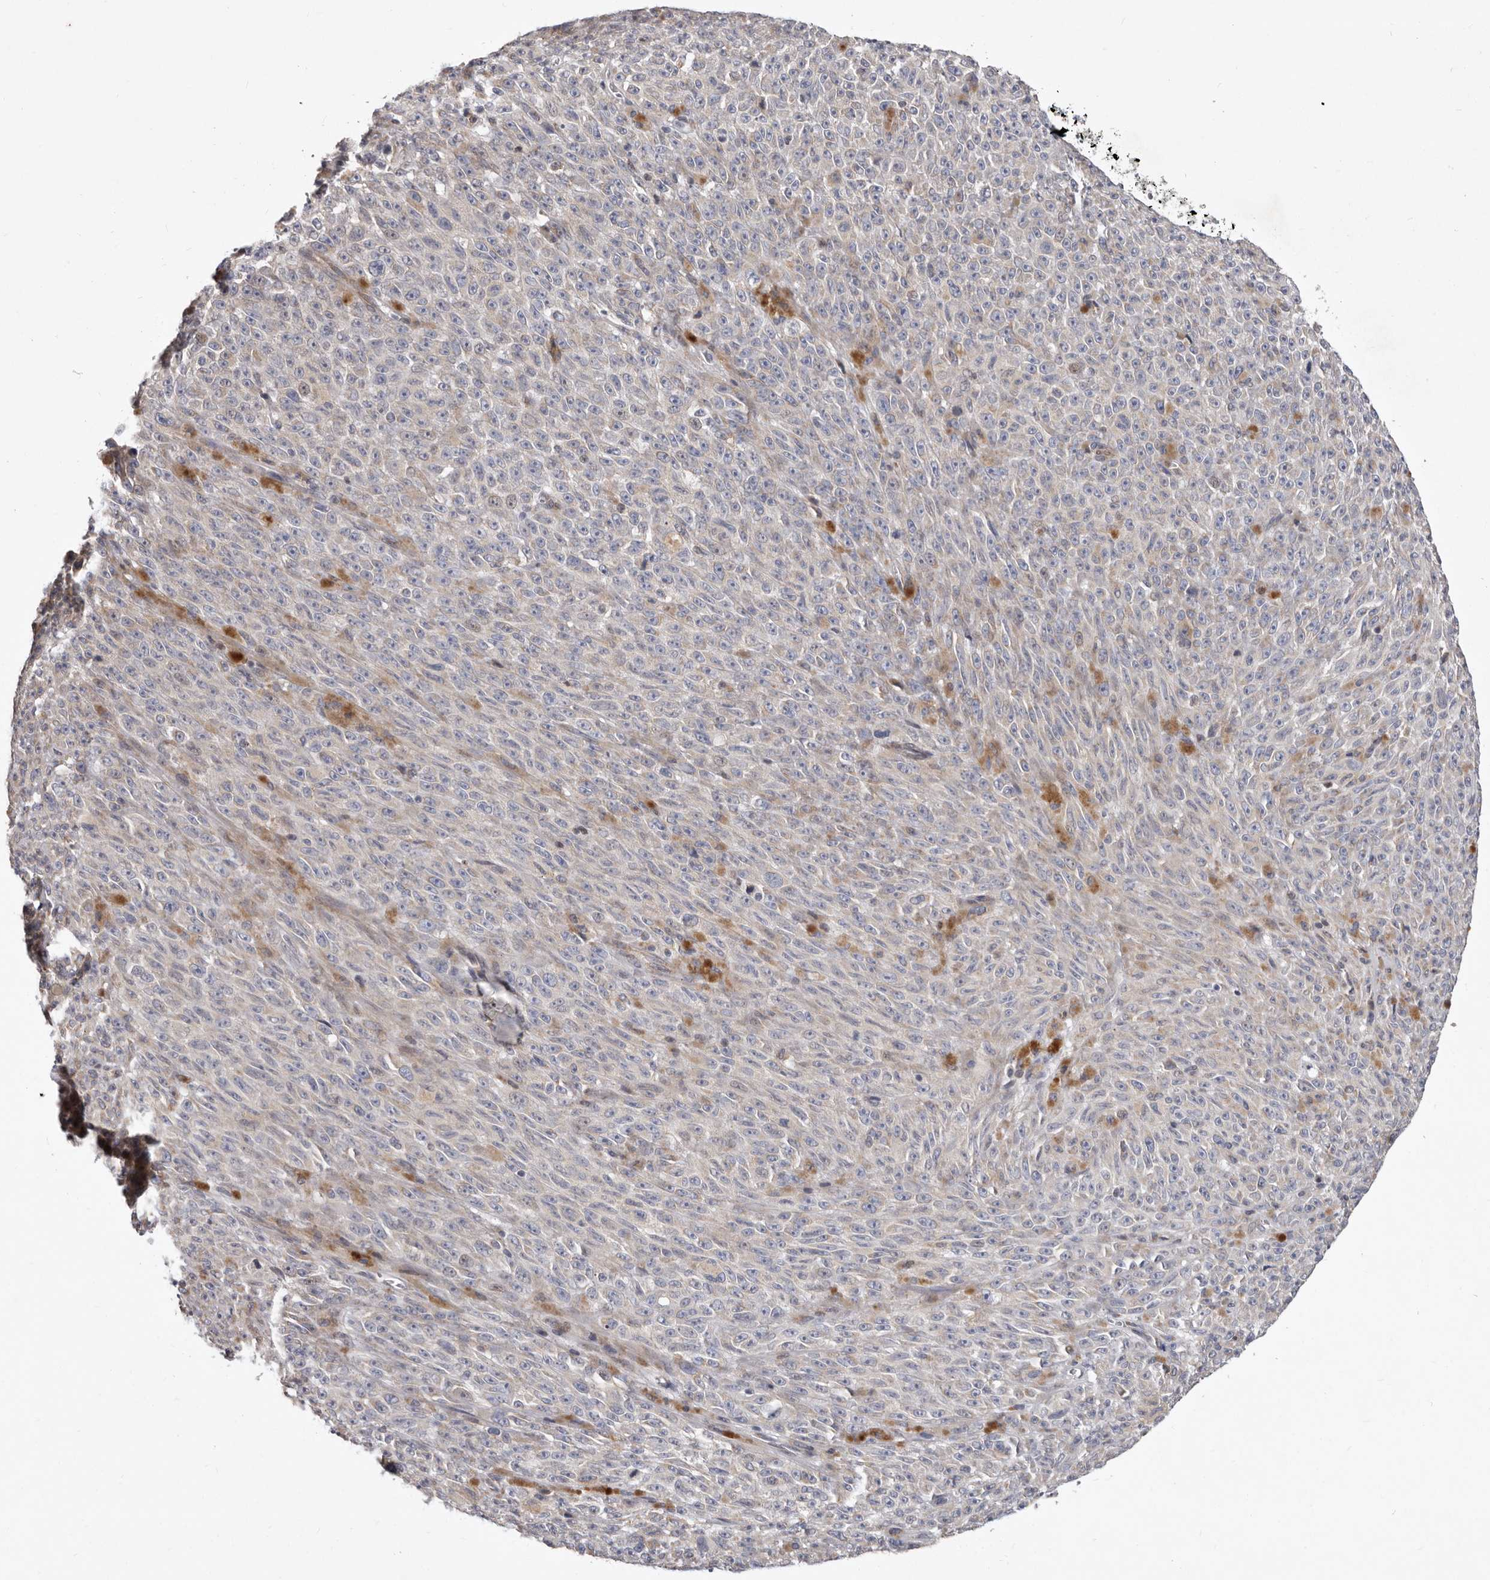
{"staining": {"intensity": "moderate", "quantity": "<25%", "location": "cytoplasmic/membranous"}, "tissue": "melanoma", "cell_type": "Tumor cells", "image_type": "cancer", "snomed": [{"axis": "morphology", "description": "Malignant melanoma, NOS"}, {"axis": "topography", "description": "Skin"}], "caption": "Moderate cytoplasmic/membranous staining for a protein is identified in about <25% of tumor cells of malignant melanoma using immunohistochemistry.", "gene": "TIMM17B", "patient": {"sex": "female", "age": 82}}